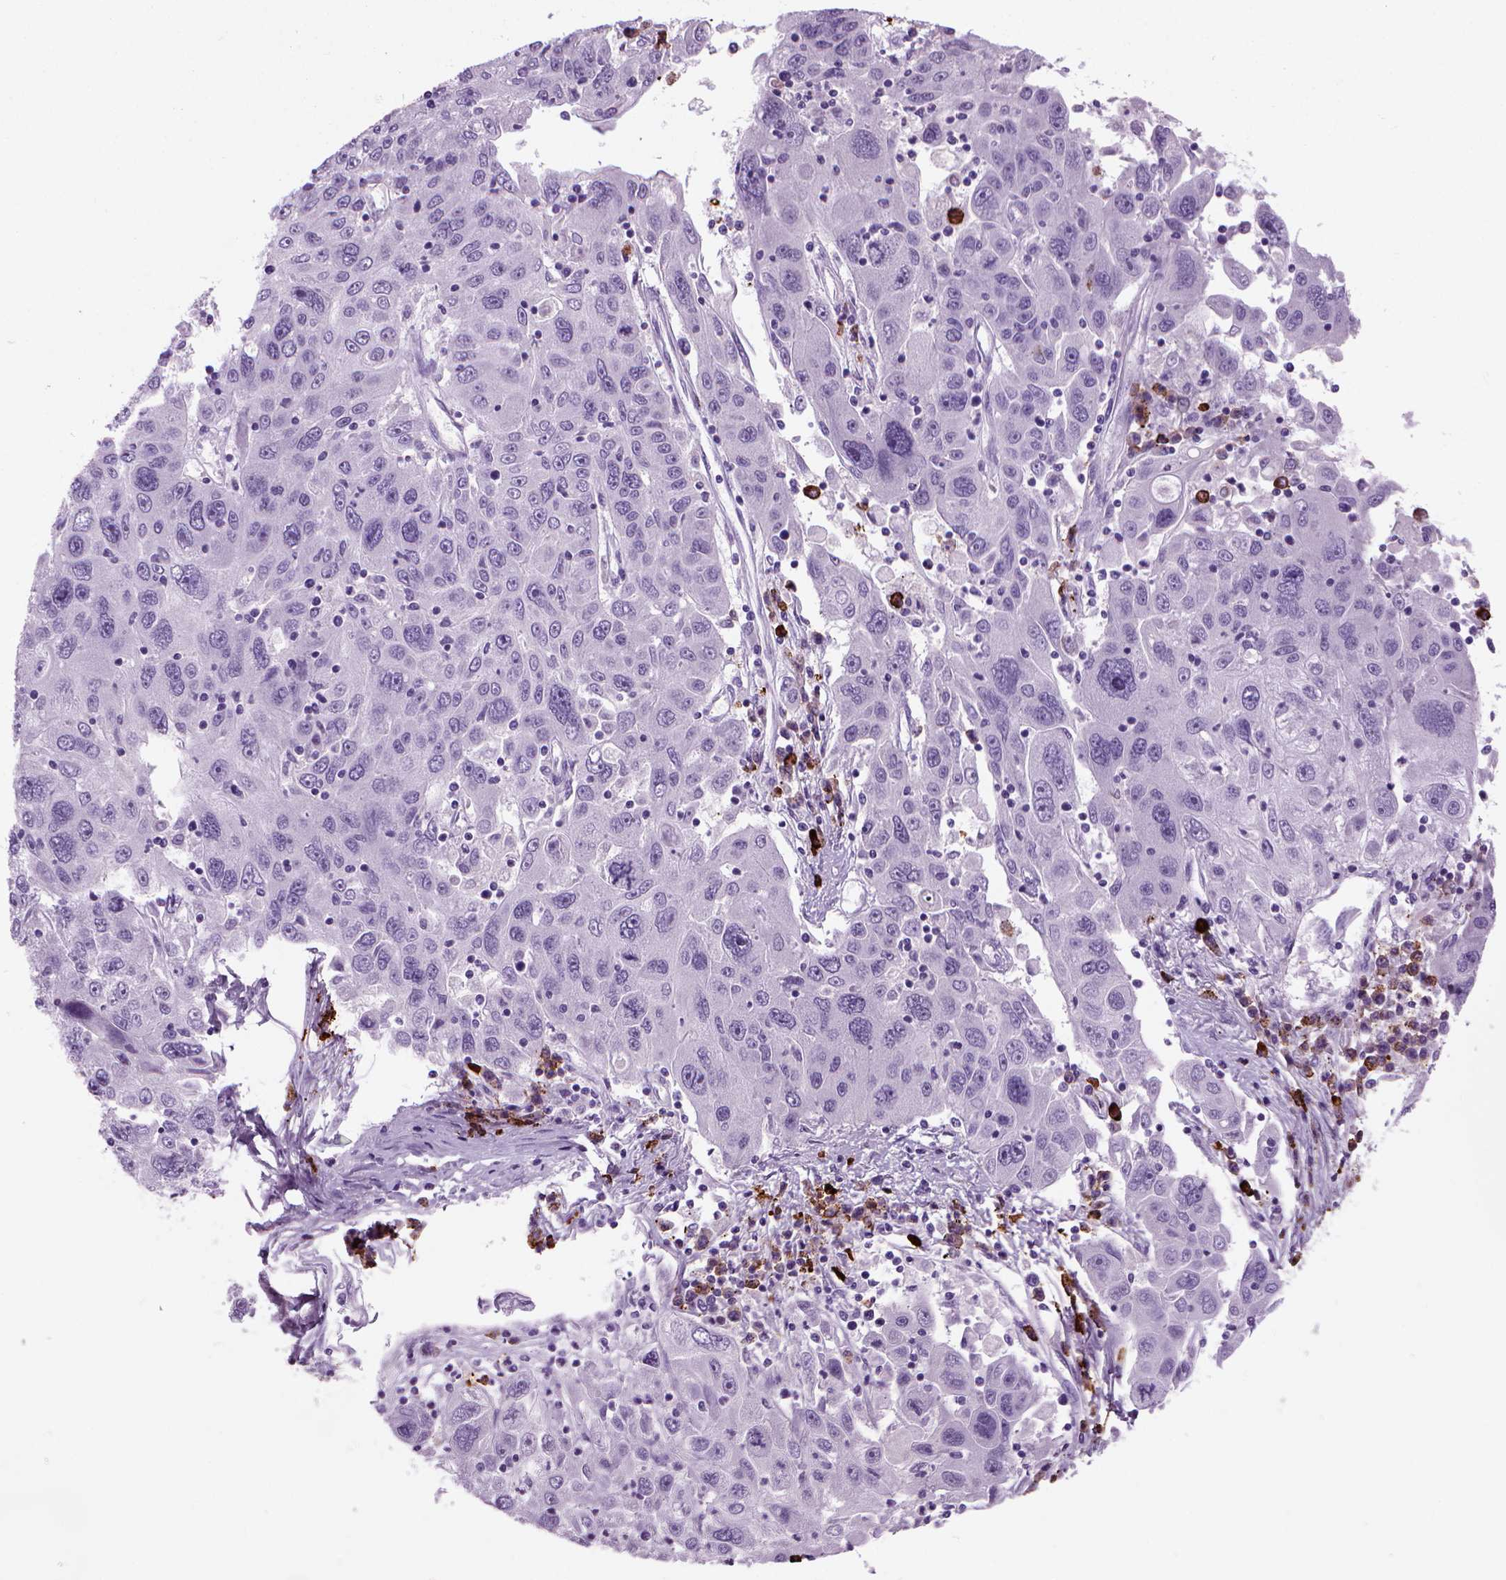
{"staining": {"intensity": "negative", "quantity": "none", "location": "none"}, "tissue": "stomach cancer", "cell_type": "Tumor cells", "image_type": "cancer", "snomed": [{"axis": "morphology", "description": "Adenocarcinoma, NOS"}, {"axis": "topography", "description": "Stomach"}], "caption": "Adenocarcinoma (stomach) stained for a protein using immunohistochemistry (IHC) shows no positivity tumor cells.", "gene": "MZB1", "patient": {"sex": "male", "age": 56}}